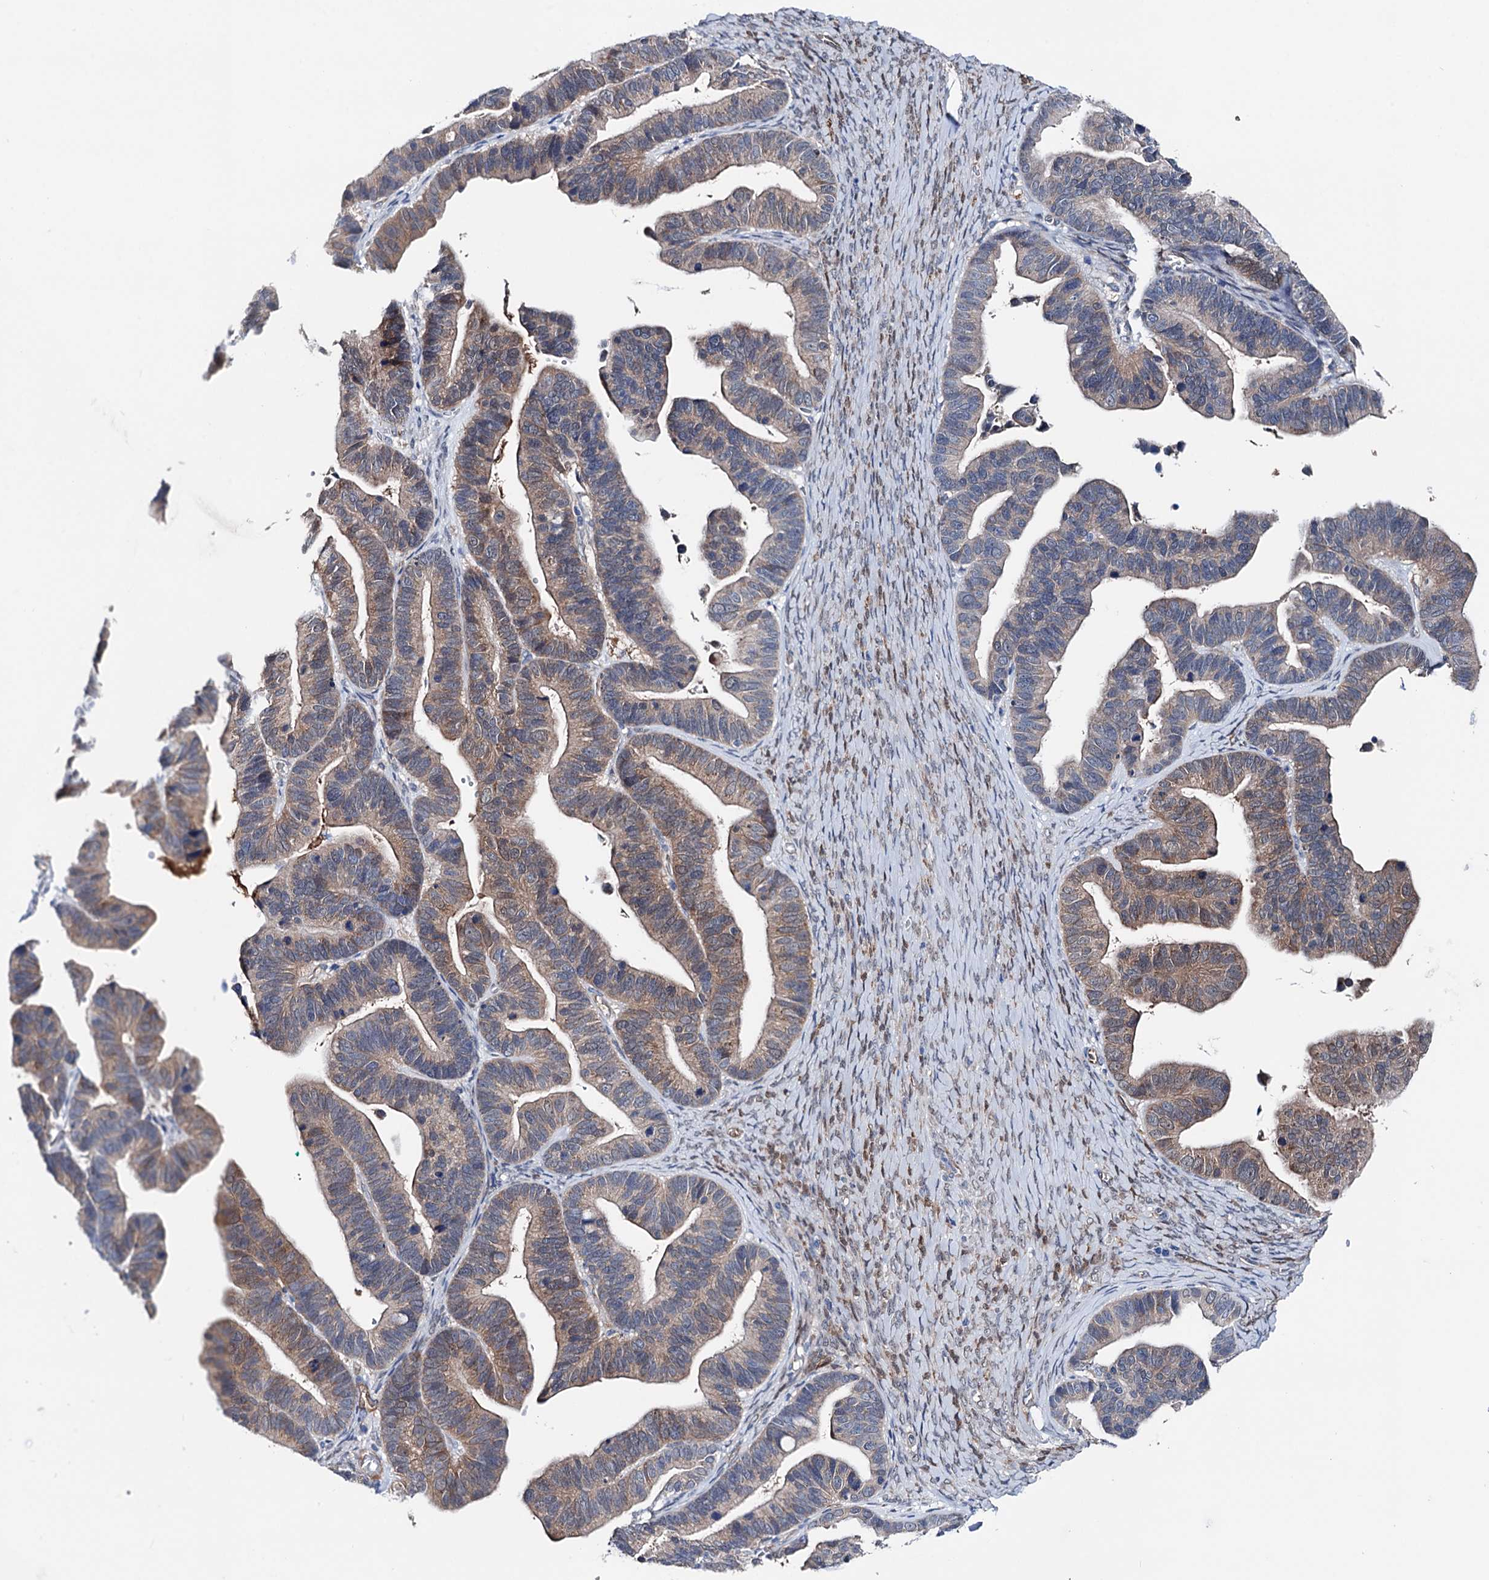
{"staining": {"intensity": "moderate", "quantity": "25%-75%", "location": "cytoplasmic/membranous"}, "tissue": "ovarian cancer", "cell_type": "Tumor cells", "image_type": "cancer", "snomed": [{"axis": "morphology", "description": "Cystadenocarcinoma, serous, NOS"}, {"axis": "topography", "description": "Ovary"}], "caption": "Protein staining shows moderate cytoplasmic/membranous staining in approximately 25%-75% of tumor cells in ovarian cancer.", "gene": "SHROOM1", "patient": {"sex": "female", "age": 56}}